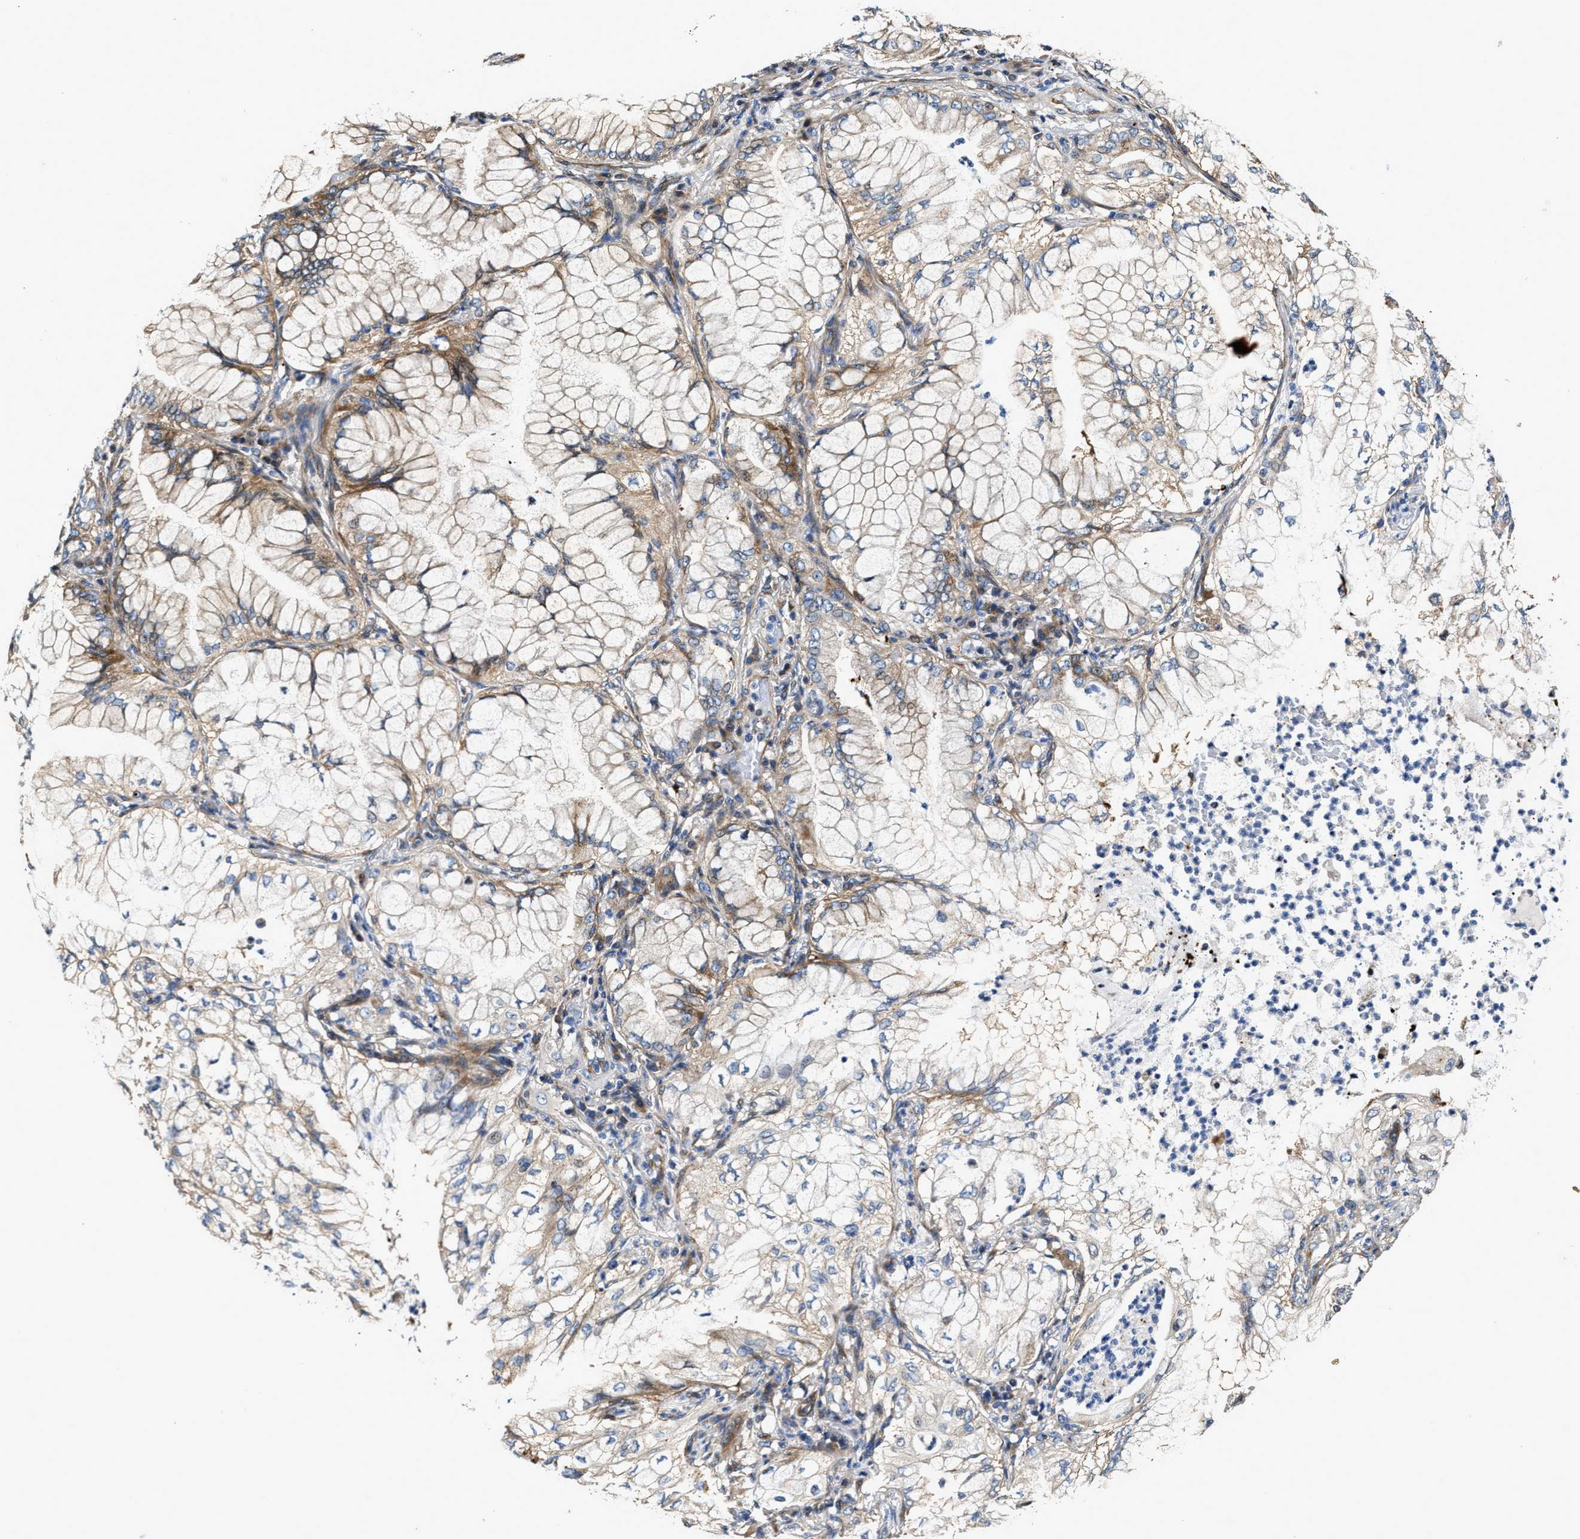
{"staining": {"intensity": "weak", "quantity": ">75%", "location": "cytoplasmic/membranous"}, "tissue": "lung cancer", "cell_type": "Tumor cells", "image_type": "cancer", "snomed": [{"axis": "morphology", "description": "Adenocarcinoma, NOS"}, {"axis": "topography", "description": "Lung"}], "caption": "Brown immunohistochemical staining in lung cancer (adenocarcinoma) displays weak cytoplasmic/membranous positivity in about >75% of tumor cells. Using DAB (brown) and hematoxylin (blue) stains, captured at high magnification using brightfield microscopy.", "gene": "PTAR1", "patient": {"sex": "female", "age": 70}}